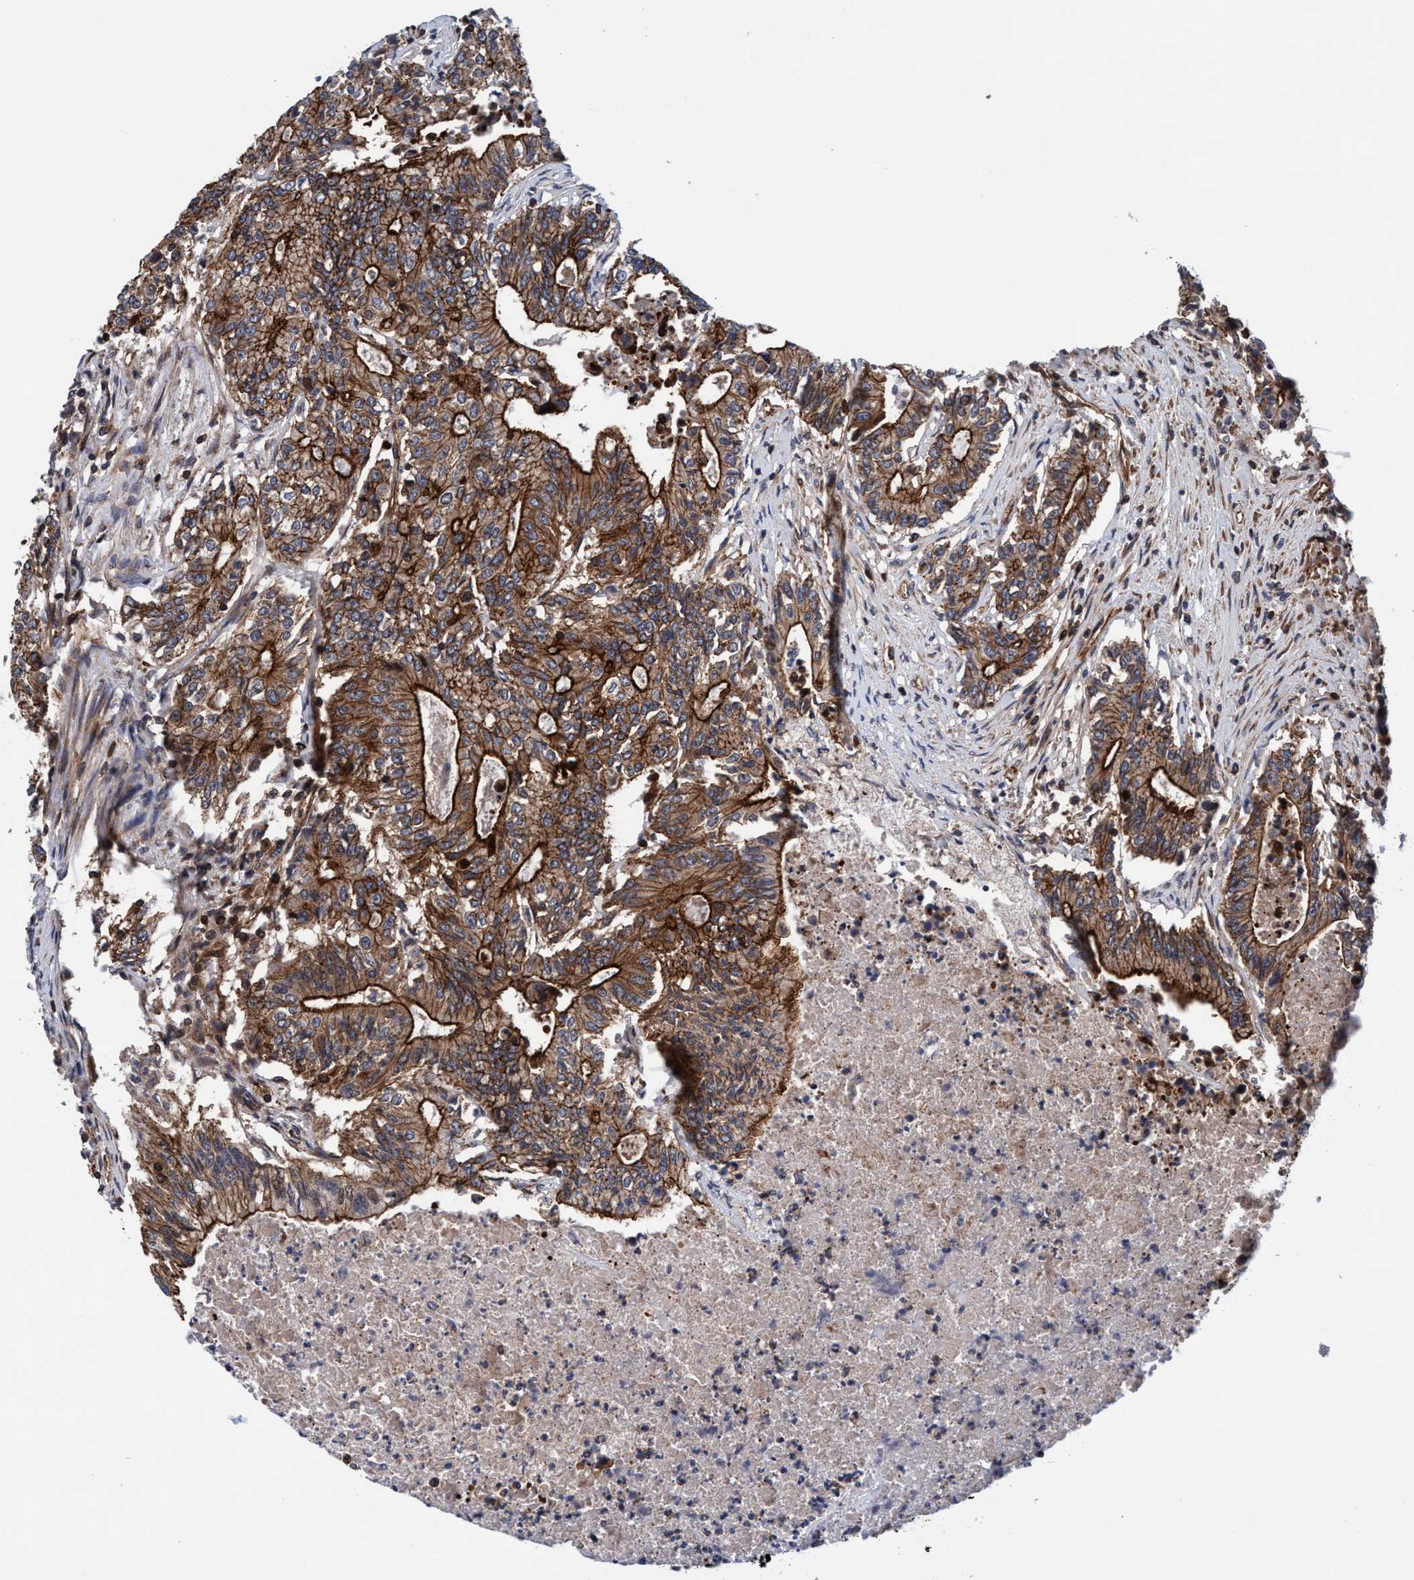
{"staining": {"intensity": "strong", "quantity": ">75%", "location": "cytoplasmic/membranous"}, "tissue": "colorectal cancer", "cell_type": "Tumor cells", "image_type": "cancer", "snomed": [{"axis": "morphology", "description": "Adenocarcinoma, NOS"}, {"axis": "topography", "description": "Colon"}], "caption": "Strong cytoplasmic/membranous protein expression is identified in about >75% of tumor cells in colorectal cancer (adenocarcinoma).", "gene": "MCM3AP", "patient": {"sex": "female", "age": 77}}